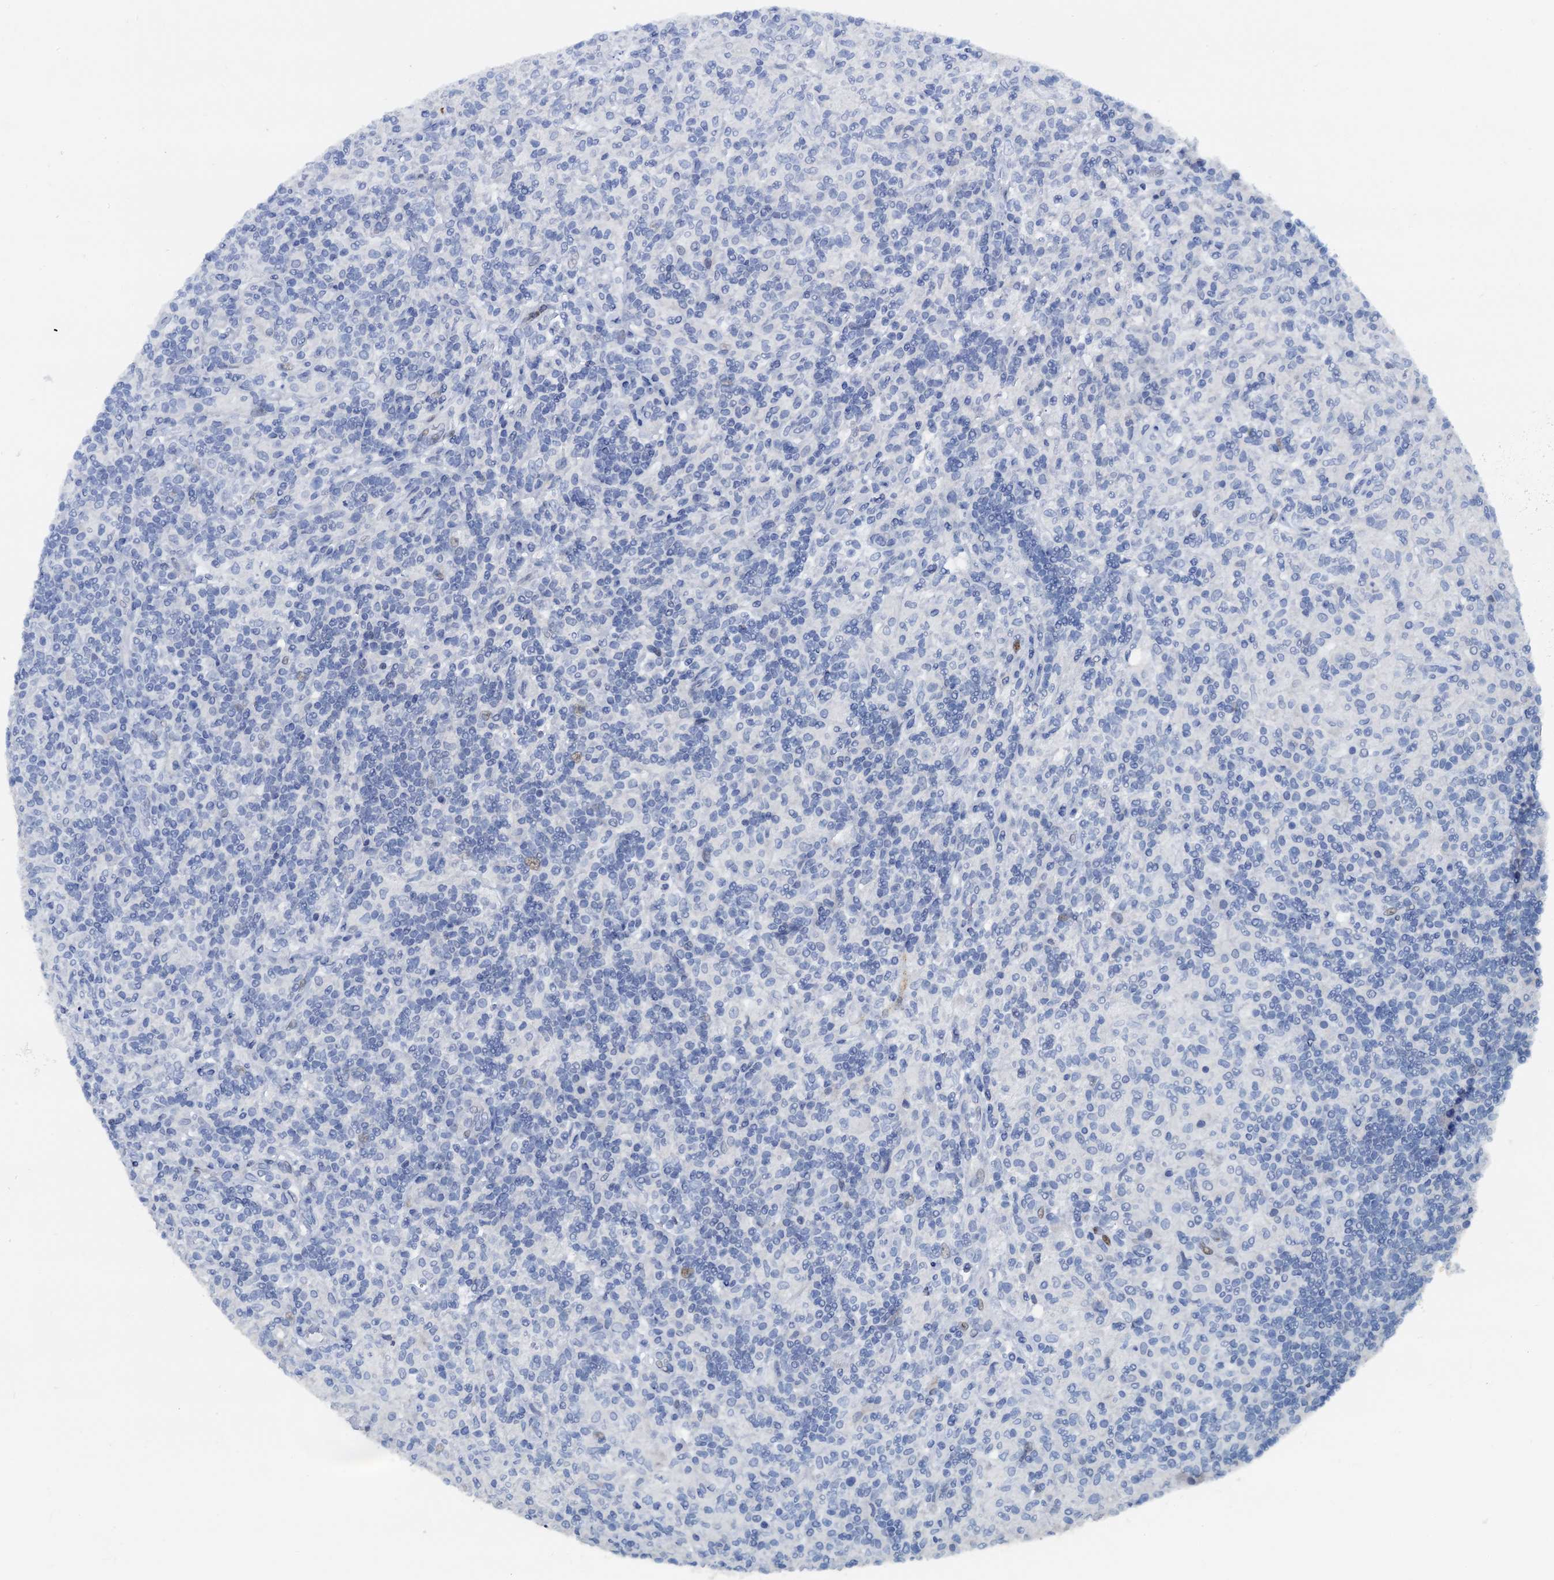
{"staining": {"intensity": "negative", "quantity": "none", "location": "none"}, "tissue": "lymphoma", "cell_type": "Tumor cells", "image_type": "cancer", "snomed": [{"axis": "morphology", "description": "Hodgkin's disease, NOS"}, {"axis": "topography", "description": "Lymph node"}], "caption": "DAB (3,3'-diaminobenzidine) immunohistochemical staining of human lymphoma exhibits no significant expression in tumor cells.", "gene": "PTGES3", "patient": {"sex": "male", "age": 70}}